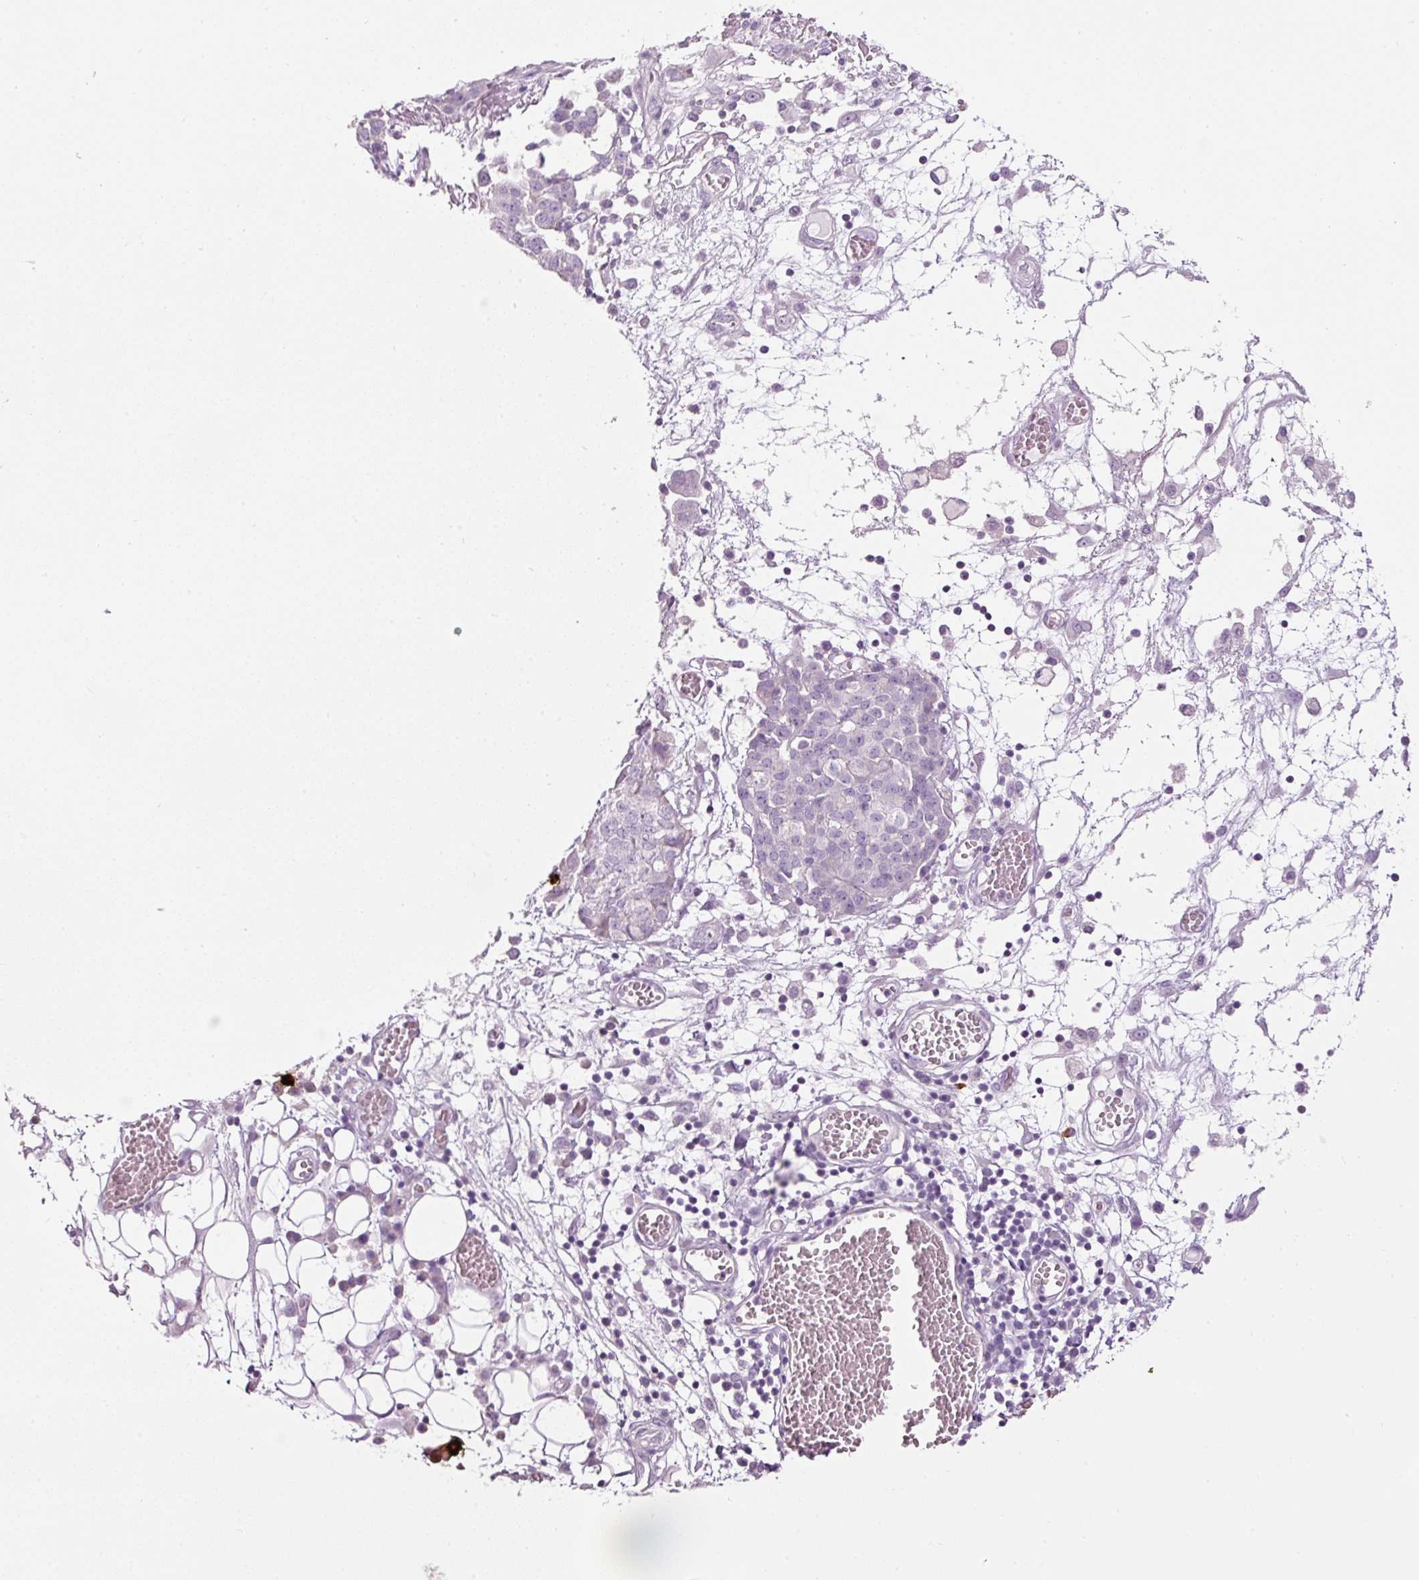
{"staining": {"intensity": "negative", "quantity": "none", "location": "none"}, "tissue": "ovarian cancer", "cell_type": "Tumor cells", "image_type": "cancer", "snomed": [{"axis": "morphology", "description": "Cystadenocarcinoma, serous, NOS"}, {"axis": "topography", "description": "Soft tissue"}, {"axis": "topography", "description": "Ovary"}], "caption": "Tumor cells show no significant protein expression in ovarian cancer.", "gene": "CMA1", "patient": {"sex": "female", "age": 57}}